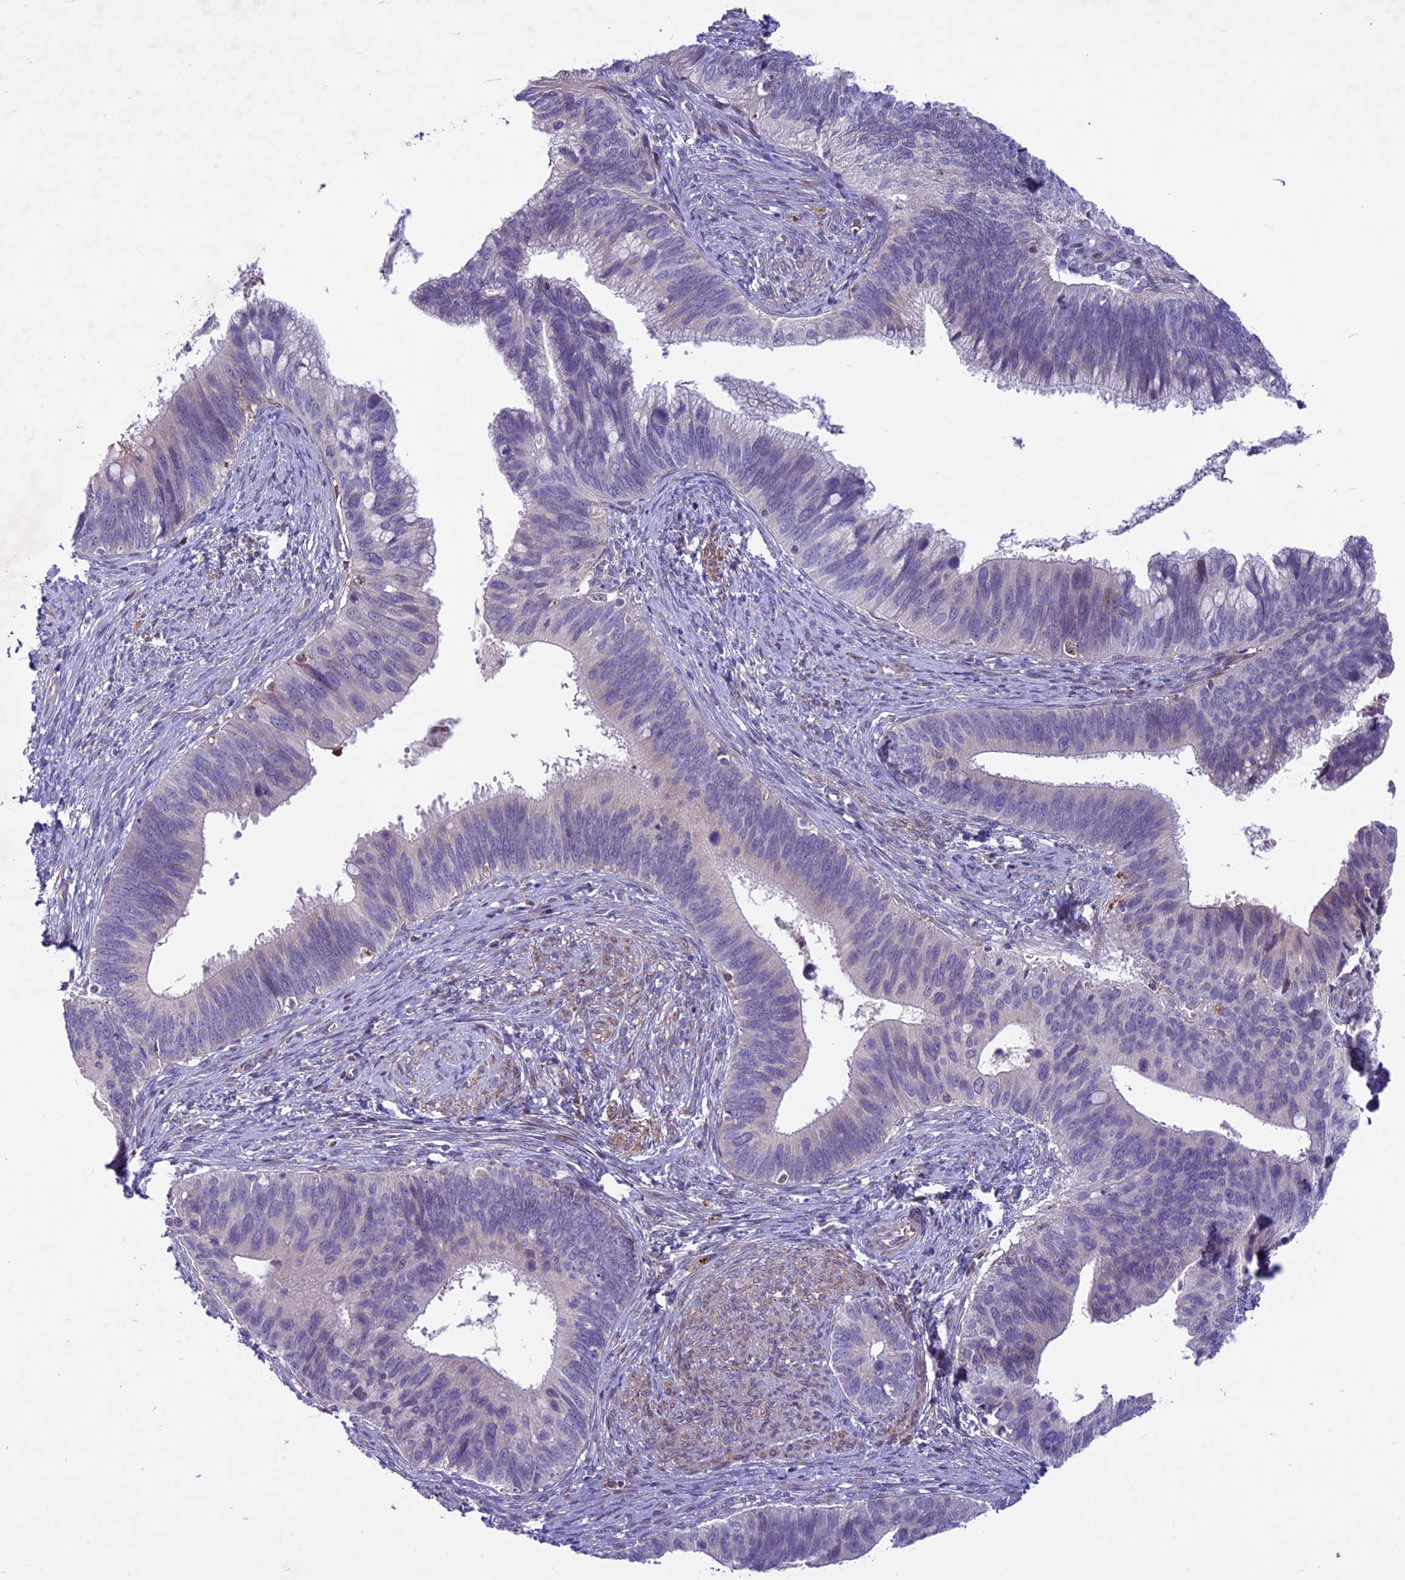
{"staining": {"intensity": "negative", "quantity": "none", "location": "none"}, "tissue": "cervical cancer", "cell_type": "Tumor cells", "image_type": "cancer", "snomed": [{"axis": "morphology", "description": "Adenocarcinoma, NOS"}, {"axis": "topography", "description": "Cervix"}], "caption": "Human cervical cancer (adenocarcinoma) stained for a protein using immunohistochemistry (IHC) reveals no staining in tumor cells.", "gene": "MIEF2", "patient": {"sex": "female", "age": 42}}